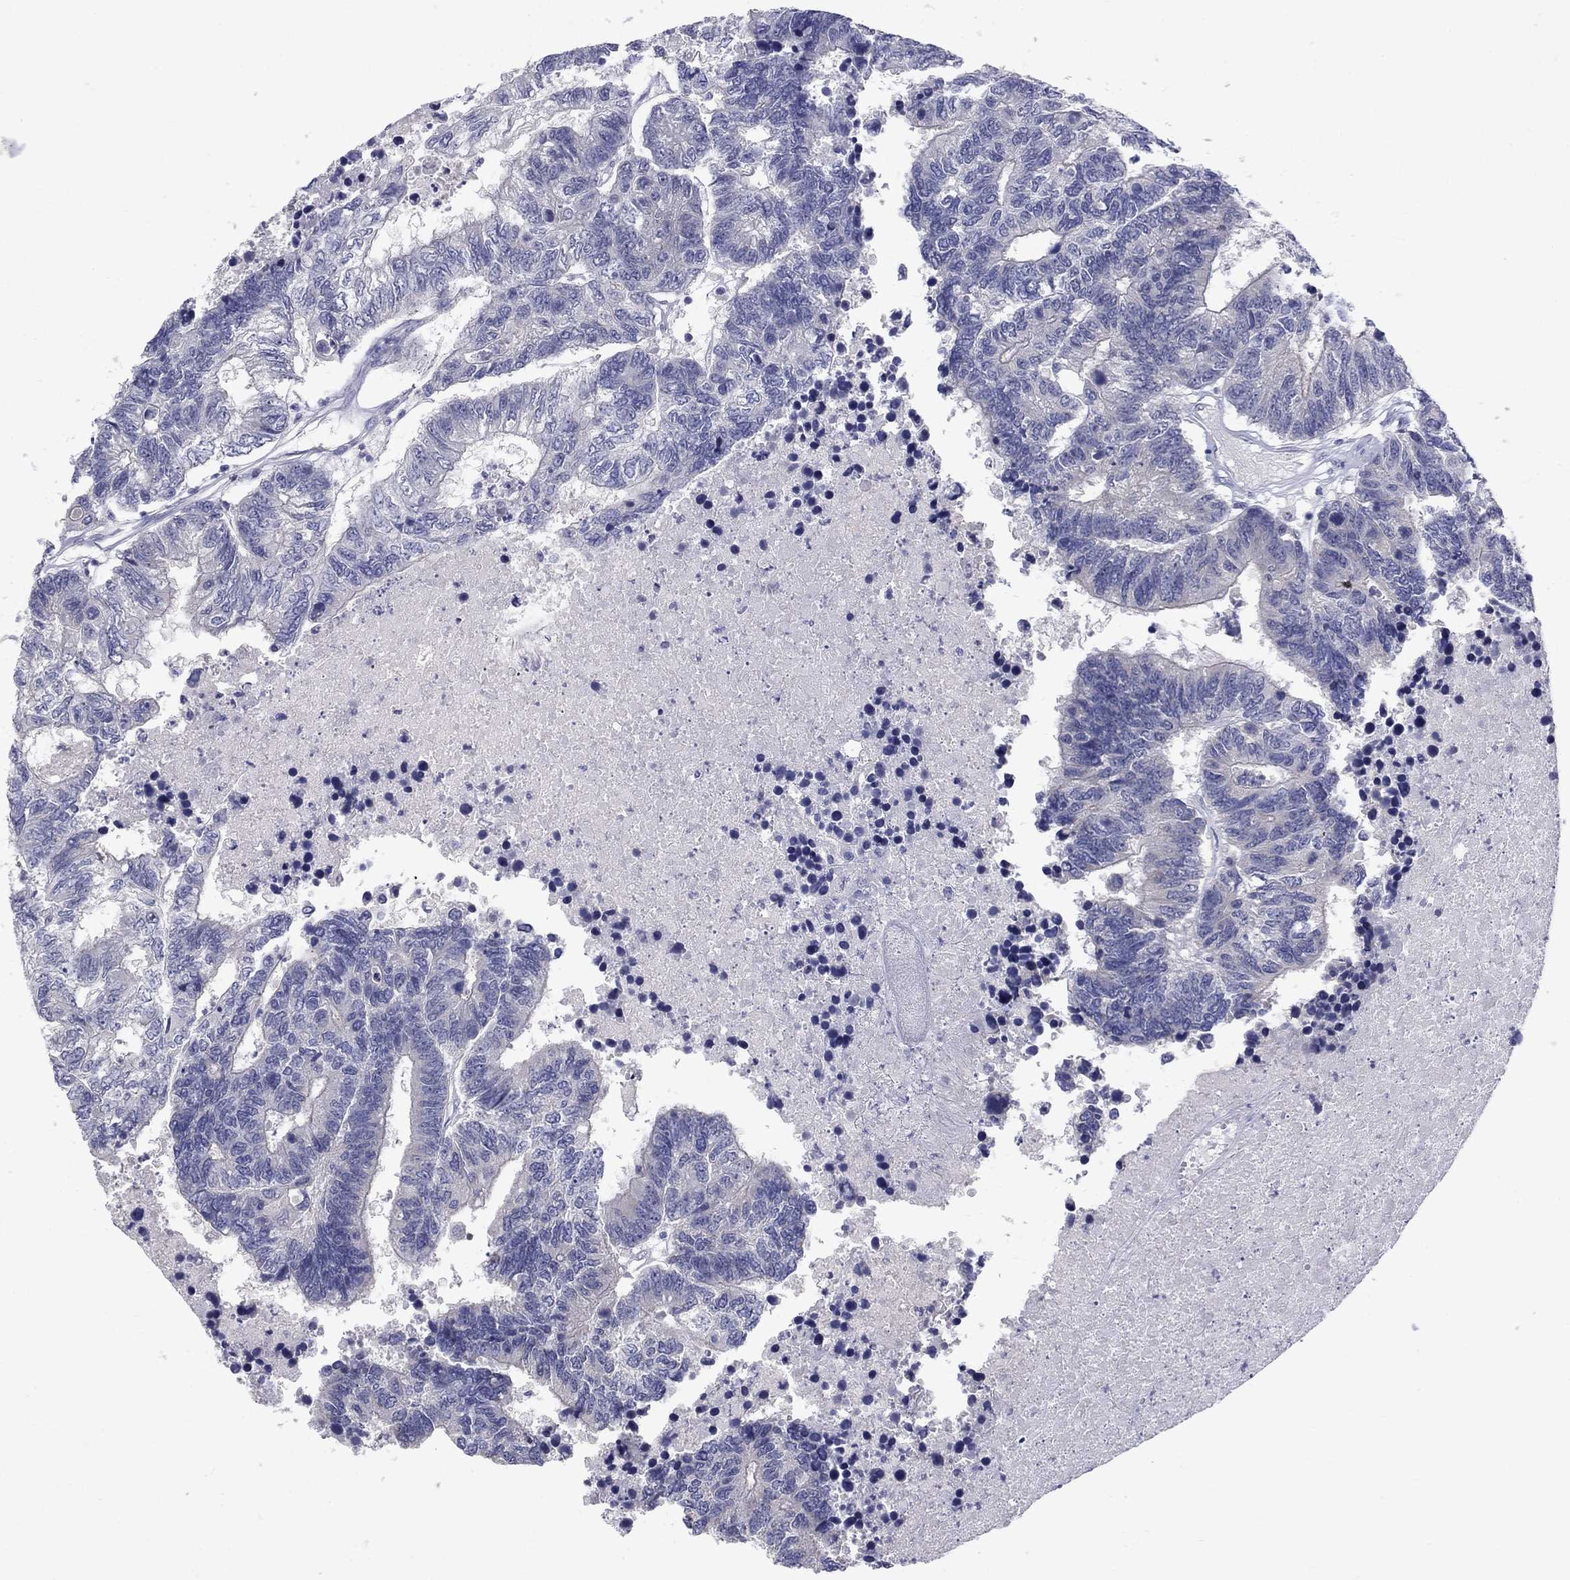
{"staining": {"intensity": "negative", "quantity": "none", "location": "none"}, "tissue": "colorectal cancer", "cell_type": "Tumor cells", "image_type": "cancer", "snomed": [{"axis": "morphology", "description": "Adenocarcinoma, NOS"}, {"axis": "topography", "description": "Colon"}], "caption": "Immunohistochemistry of human colorectal cancer (adenocarcinoma) shows no expression in tumor cells.", "gene": "TP53TG5", "patient": {"sex": "female", "age": 48}}